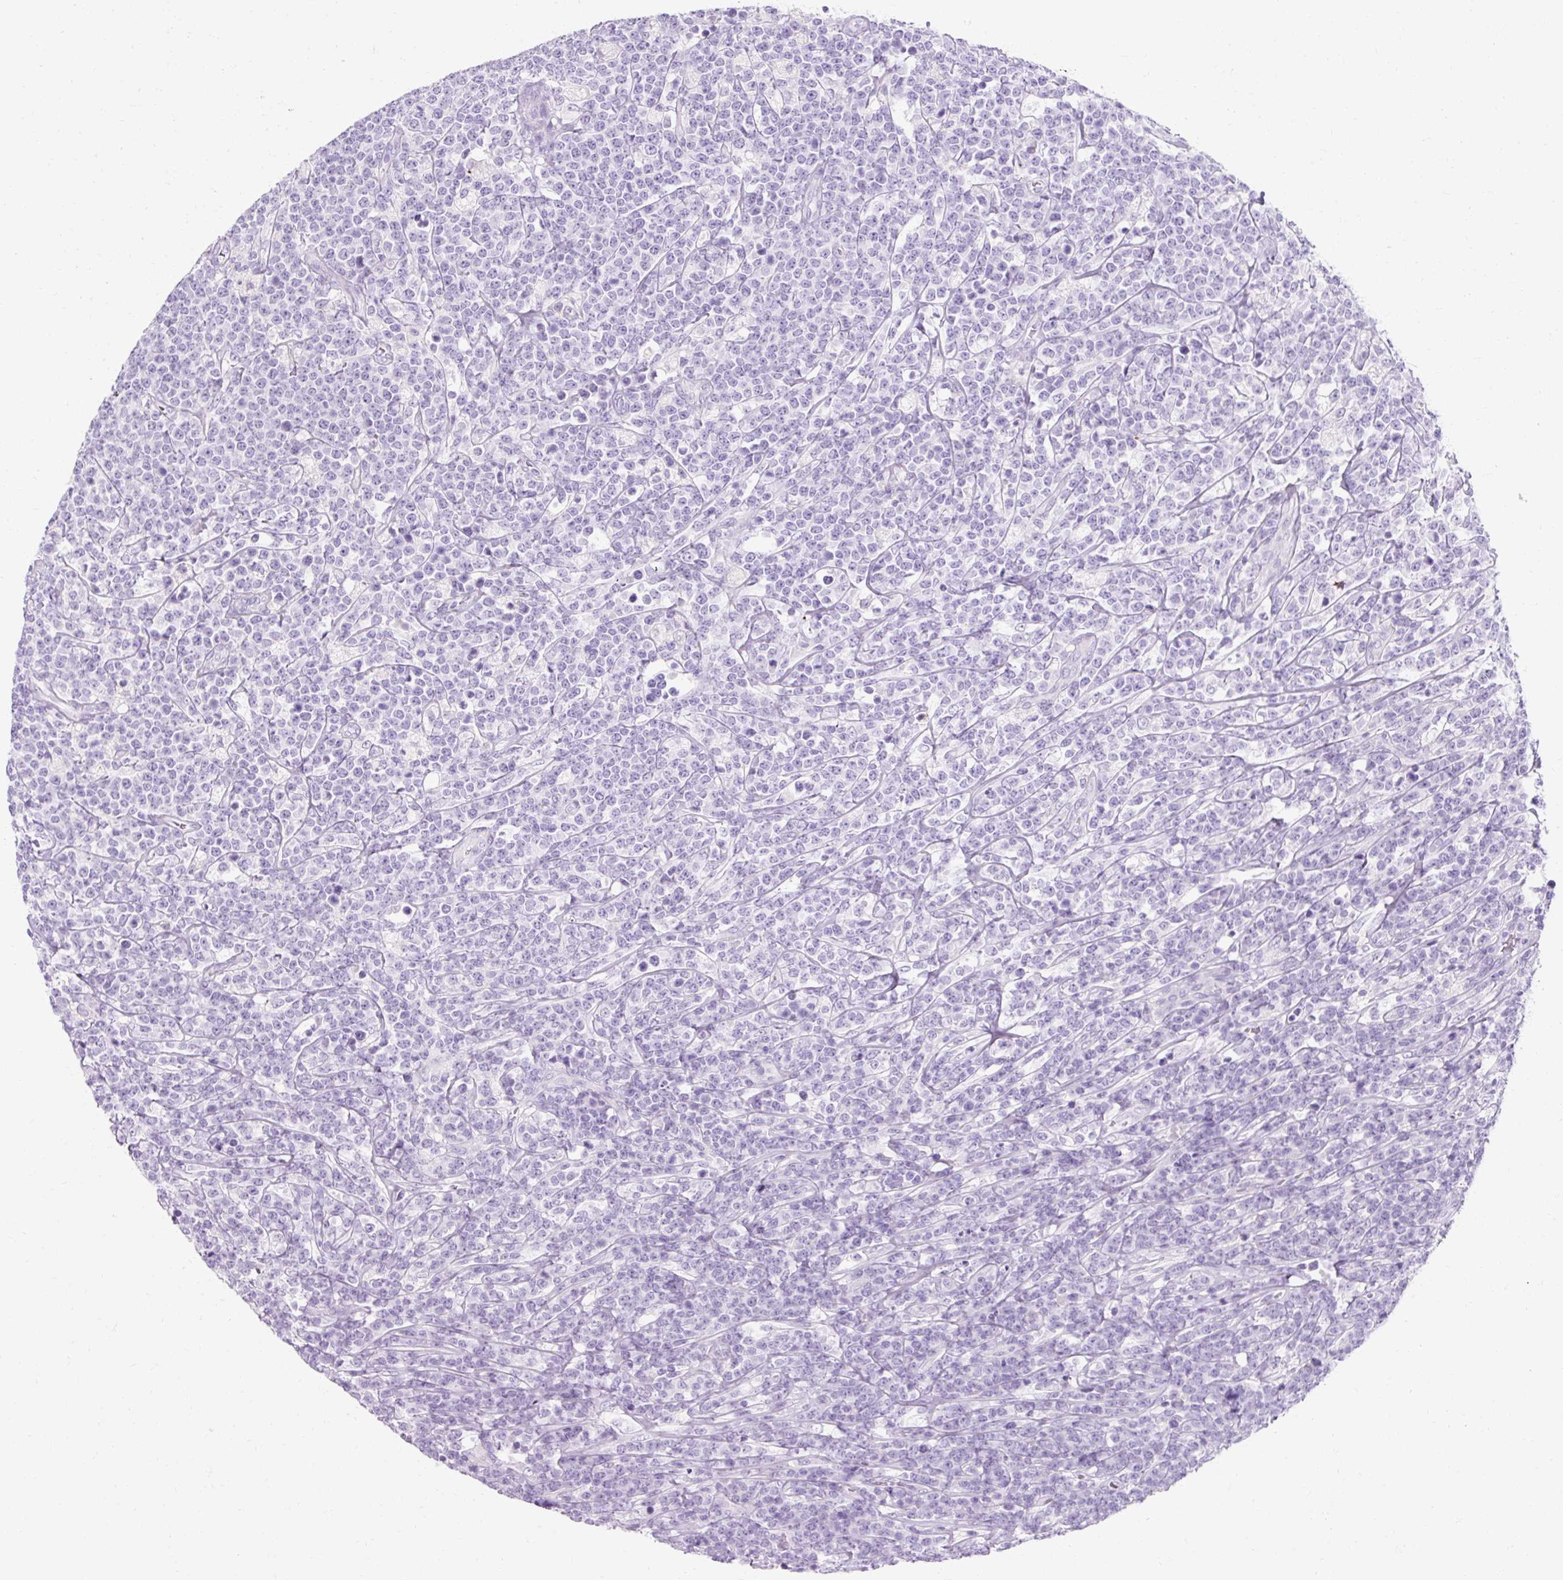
{"staining": {"intensity": "negative", "quantity": "none", "location": "none"}, "tissue": "lymphoma", "cell_type": "Tumor cells", "image_type": "cancer", "snomed": [{"axis": "morphology", "description": "Malignant lymphoma, non-Hodgkin's type, High grade"}, {"axis": "topography", "description": "Small intestine"}], "caption": "Tumor cells are negative for brown protein staining in malignant lymphoma, non-Hodgkin's type (high-grade). The staining was performed using DAB (3,3'-diaminobenzidine) to visualize the protein expression in brown, while the nuclei were stained in blue with hematoxylin (Magnification: 20x).", "gene": "CLDN25", "patient": {"sex": "male", "age": 8}}